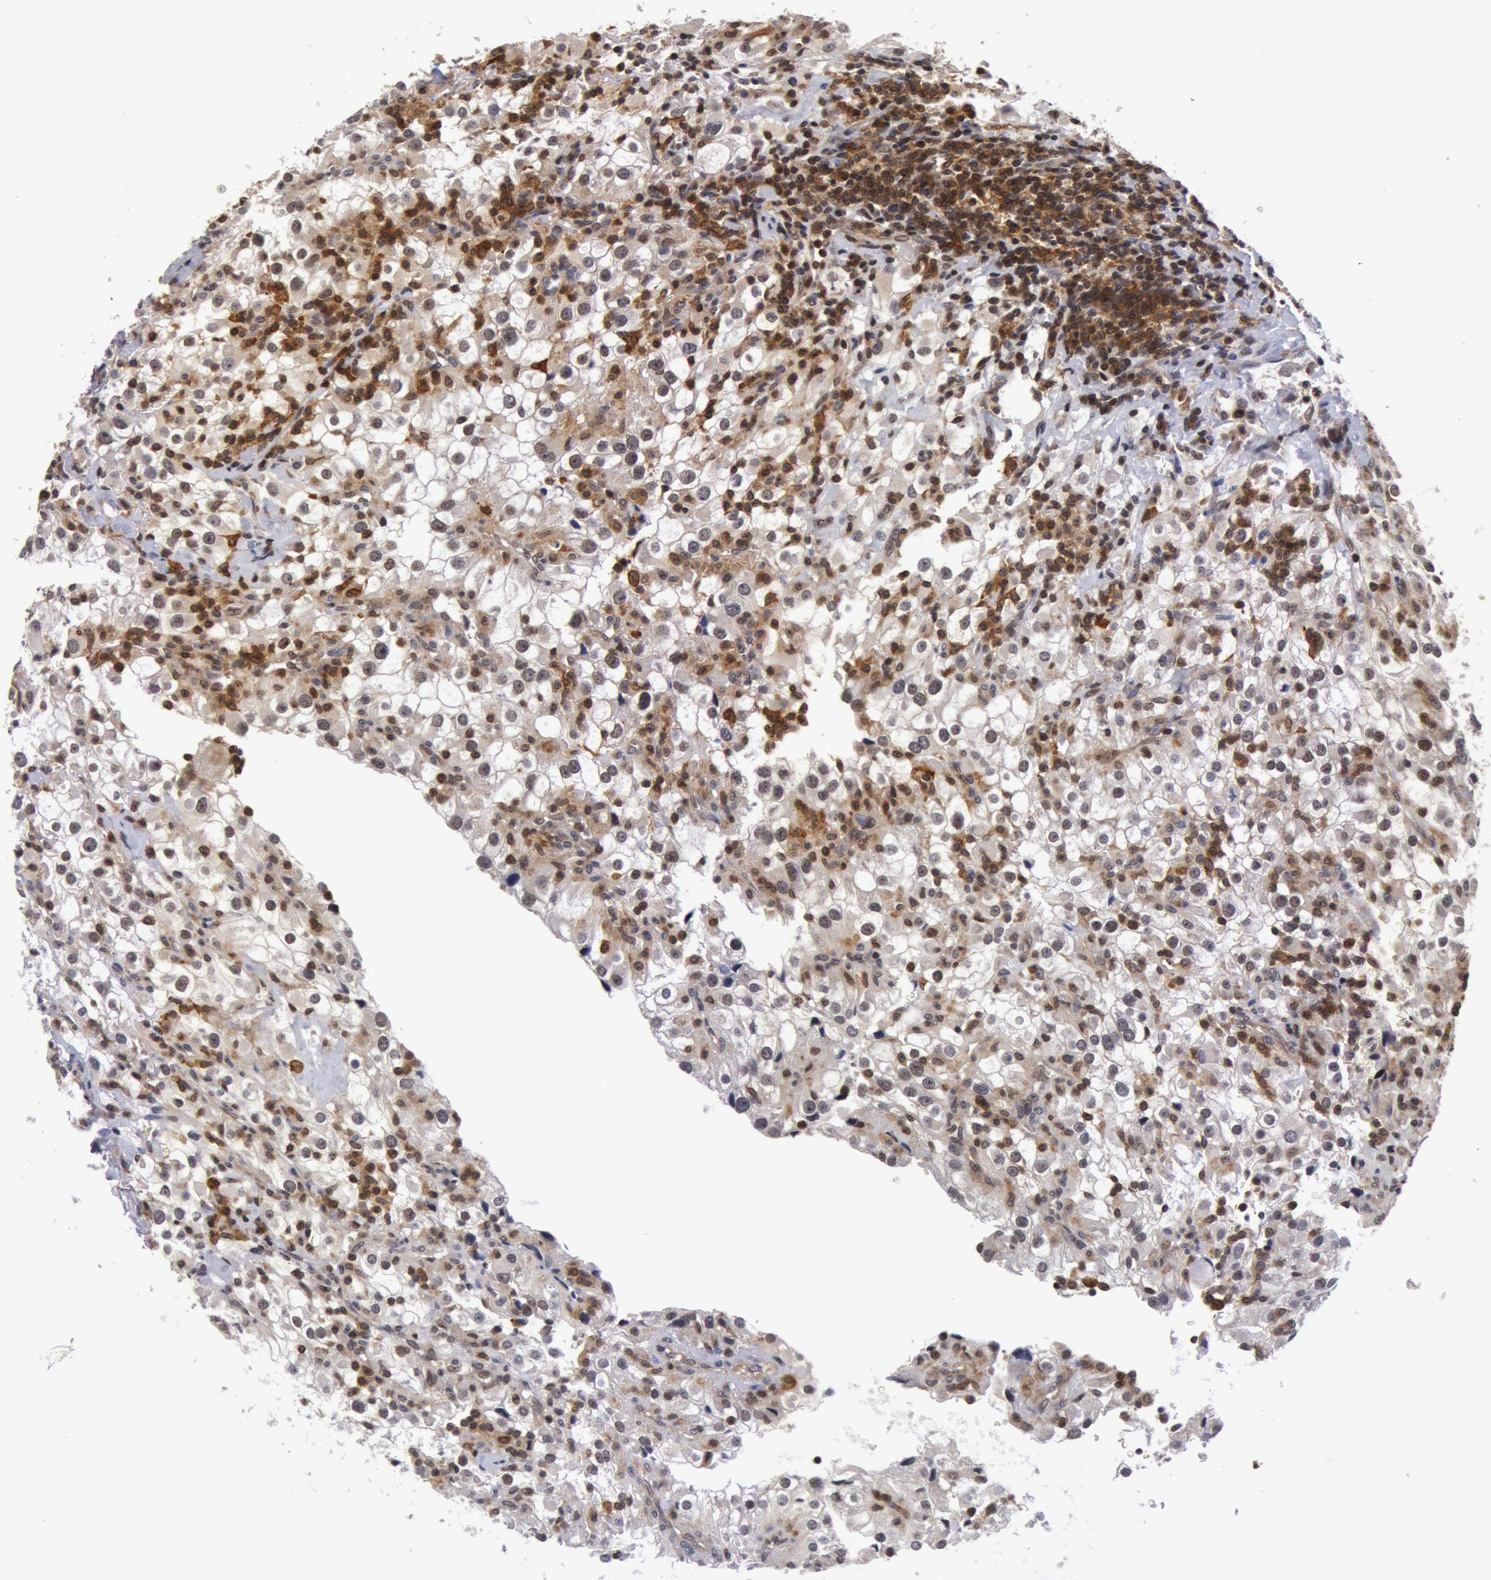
{"staining": {"intensity": "weak", "quantity": "25%-75%", "location": "nuclear"}, "tissue": "renal cancer", "cell_type": "Tumor cells", "image_type": "cancer", "snomed": [{"axis": "morphology", "description": "Adenocarcinoma, NOS"}, {"axis": "topography", "description": "Kidney"}], "caption": "Protein analysis of renal cancer (adenocarcinoma) tissue displays weak nuclear expression in approximately 25%-75% of tumor cells. (Stains: DAB (3,3'-diaminobenzidine) in brown, nuclei in blue, Microscopy: brightfield microscopy at high magnification).", "gene": "ZNF350", "patient": {"sex": "female", "age": 52}}